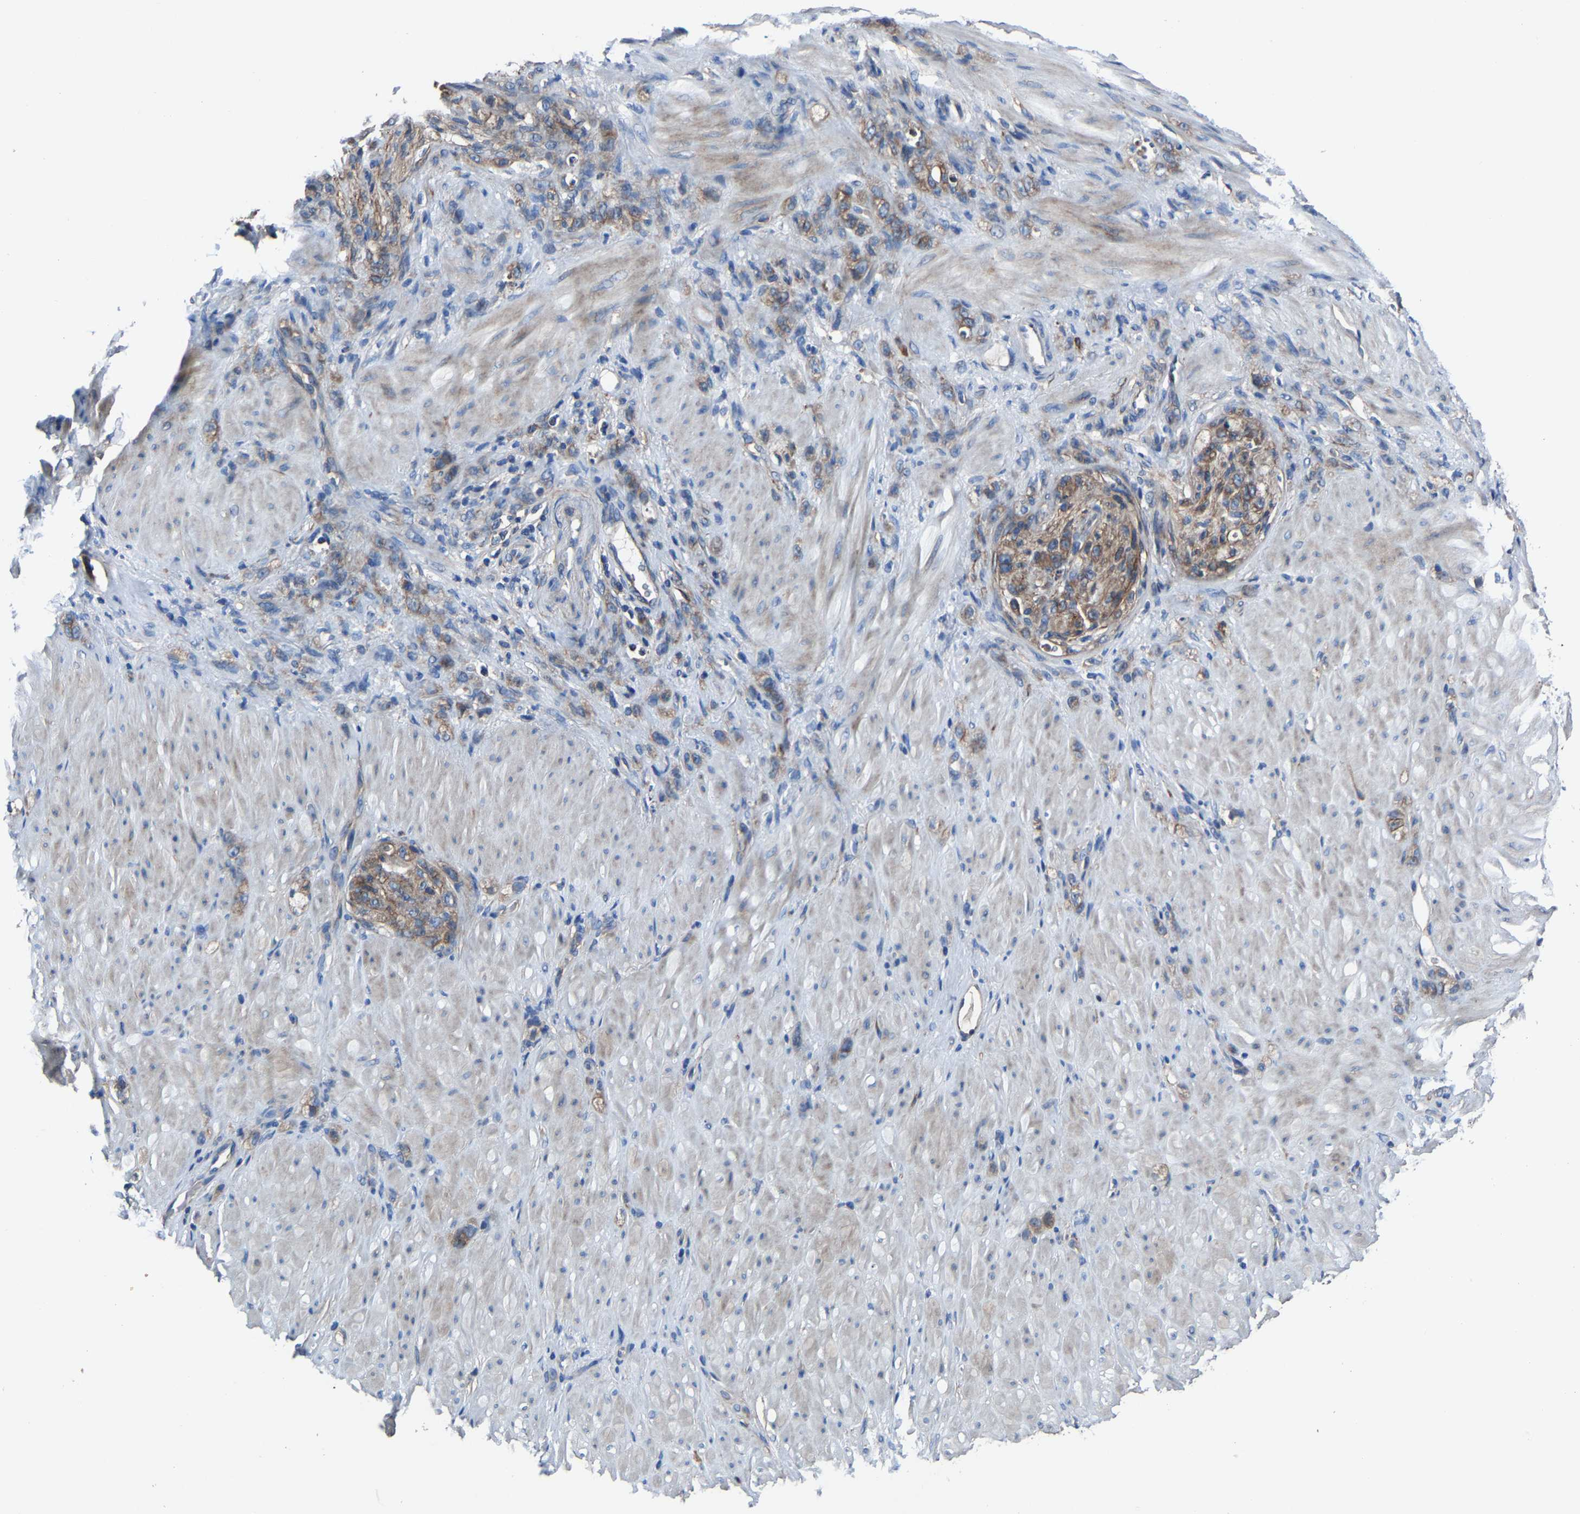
{"staining": {"intensity": "moderate", "quantity": ">75%", "location": "cytoplasmic/membranous"}, "tissue": "stomach cancer", "cell_type": "Tumor cells", "image_type": "cancer", "snomed": [{"axis": "morphology", "description": "Normal tissue, NOS"}, {"axis": "morphology", "description": "Adenocarcinoma, NOS"}, {"axis": "topography", "description": "Stomach"}], "caption": "Human stomach cancer (adenocarcinoma) stained with a protein marker displays moderate staining in tumor cells.", "gene": "KIAA1958", "patient": {"sex": "male", "age": 82}}